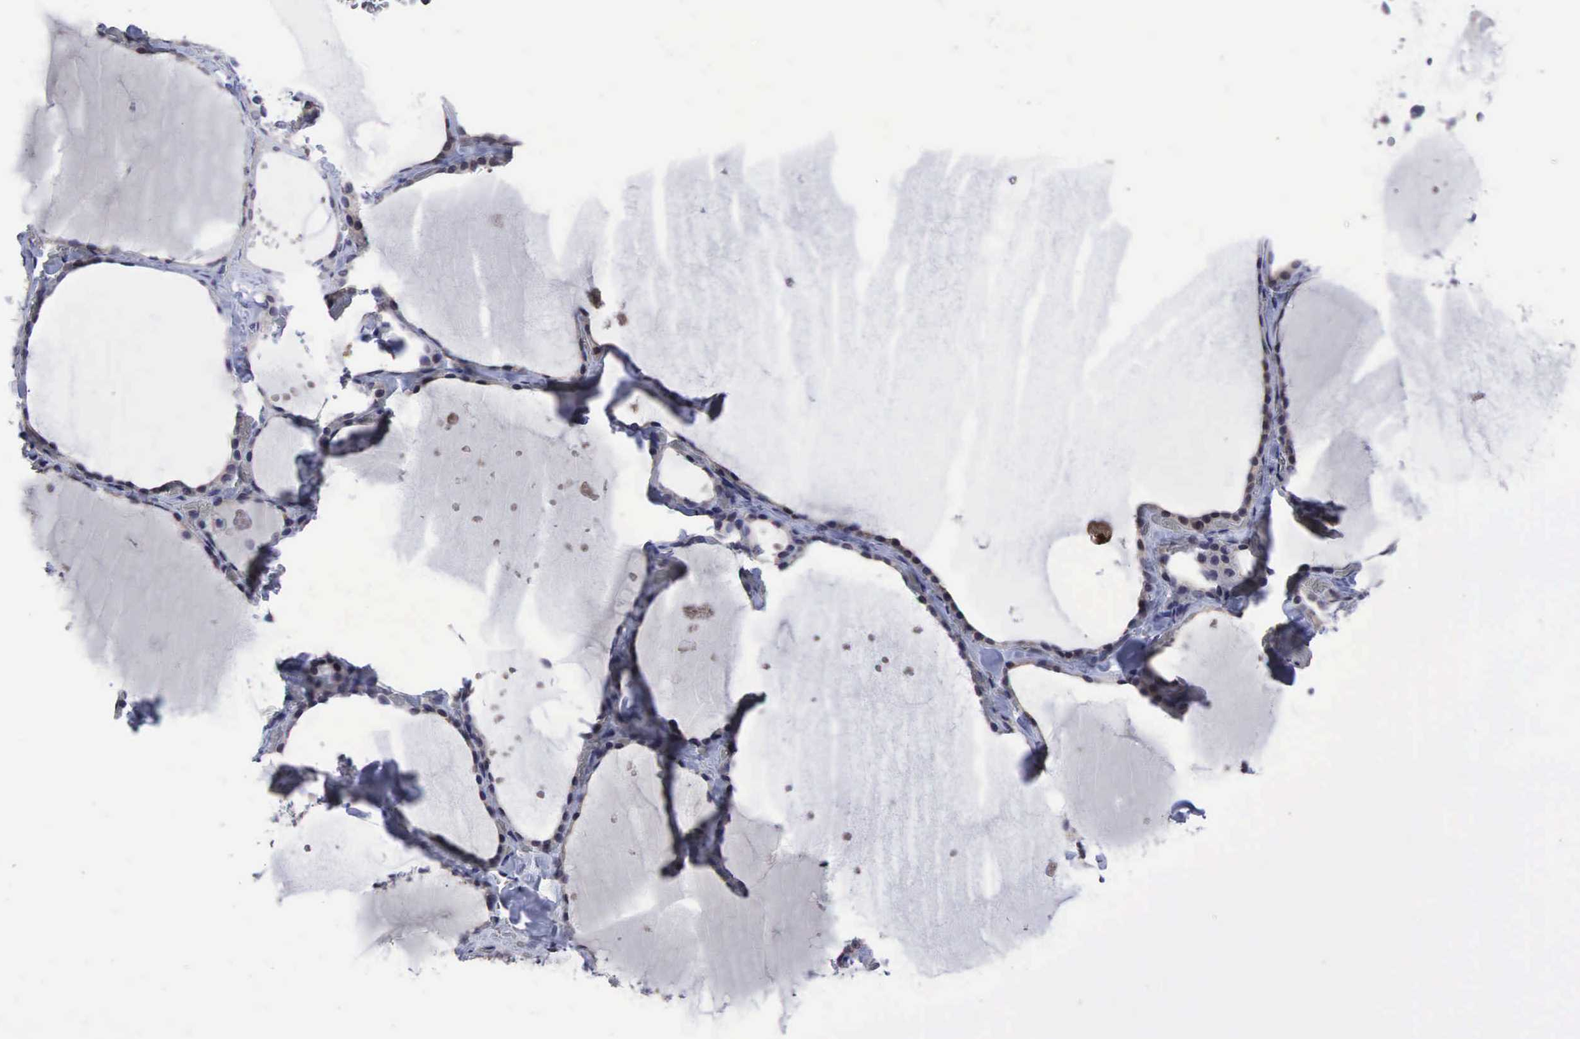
{"staining": {"intensity": "negative", "quantity": "none", "location": "none"}, "tissue": "thyroid gland", "cell_type": "Glandular cells", "image_type": "normal", "snomed": [{"axis": "morphology", "description": "Normal tissue, NOS"}, {"axis": "topography", "description": "Thyroid gland"}], "caption": "Histopathology image shows no significant protein staining in glandular cells of benign thyroid gland. Brightfield microscopy of immunohistochemistry (IHC) stained with DAB (brown) and hematoxylin (blue), captured at high magnification.", "gene": "CCND1", "patient": {"sex": "male", "age": 34}}